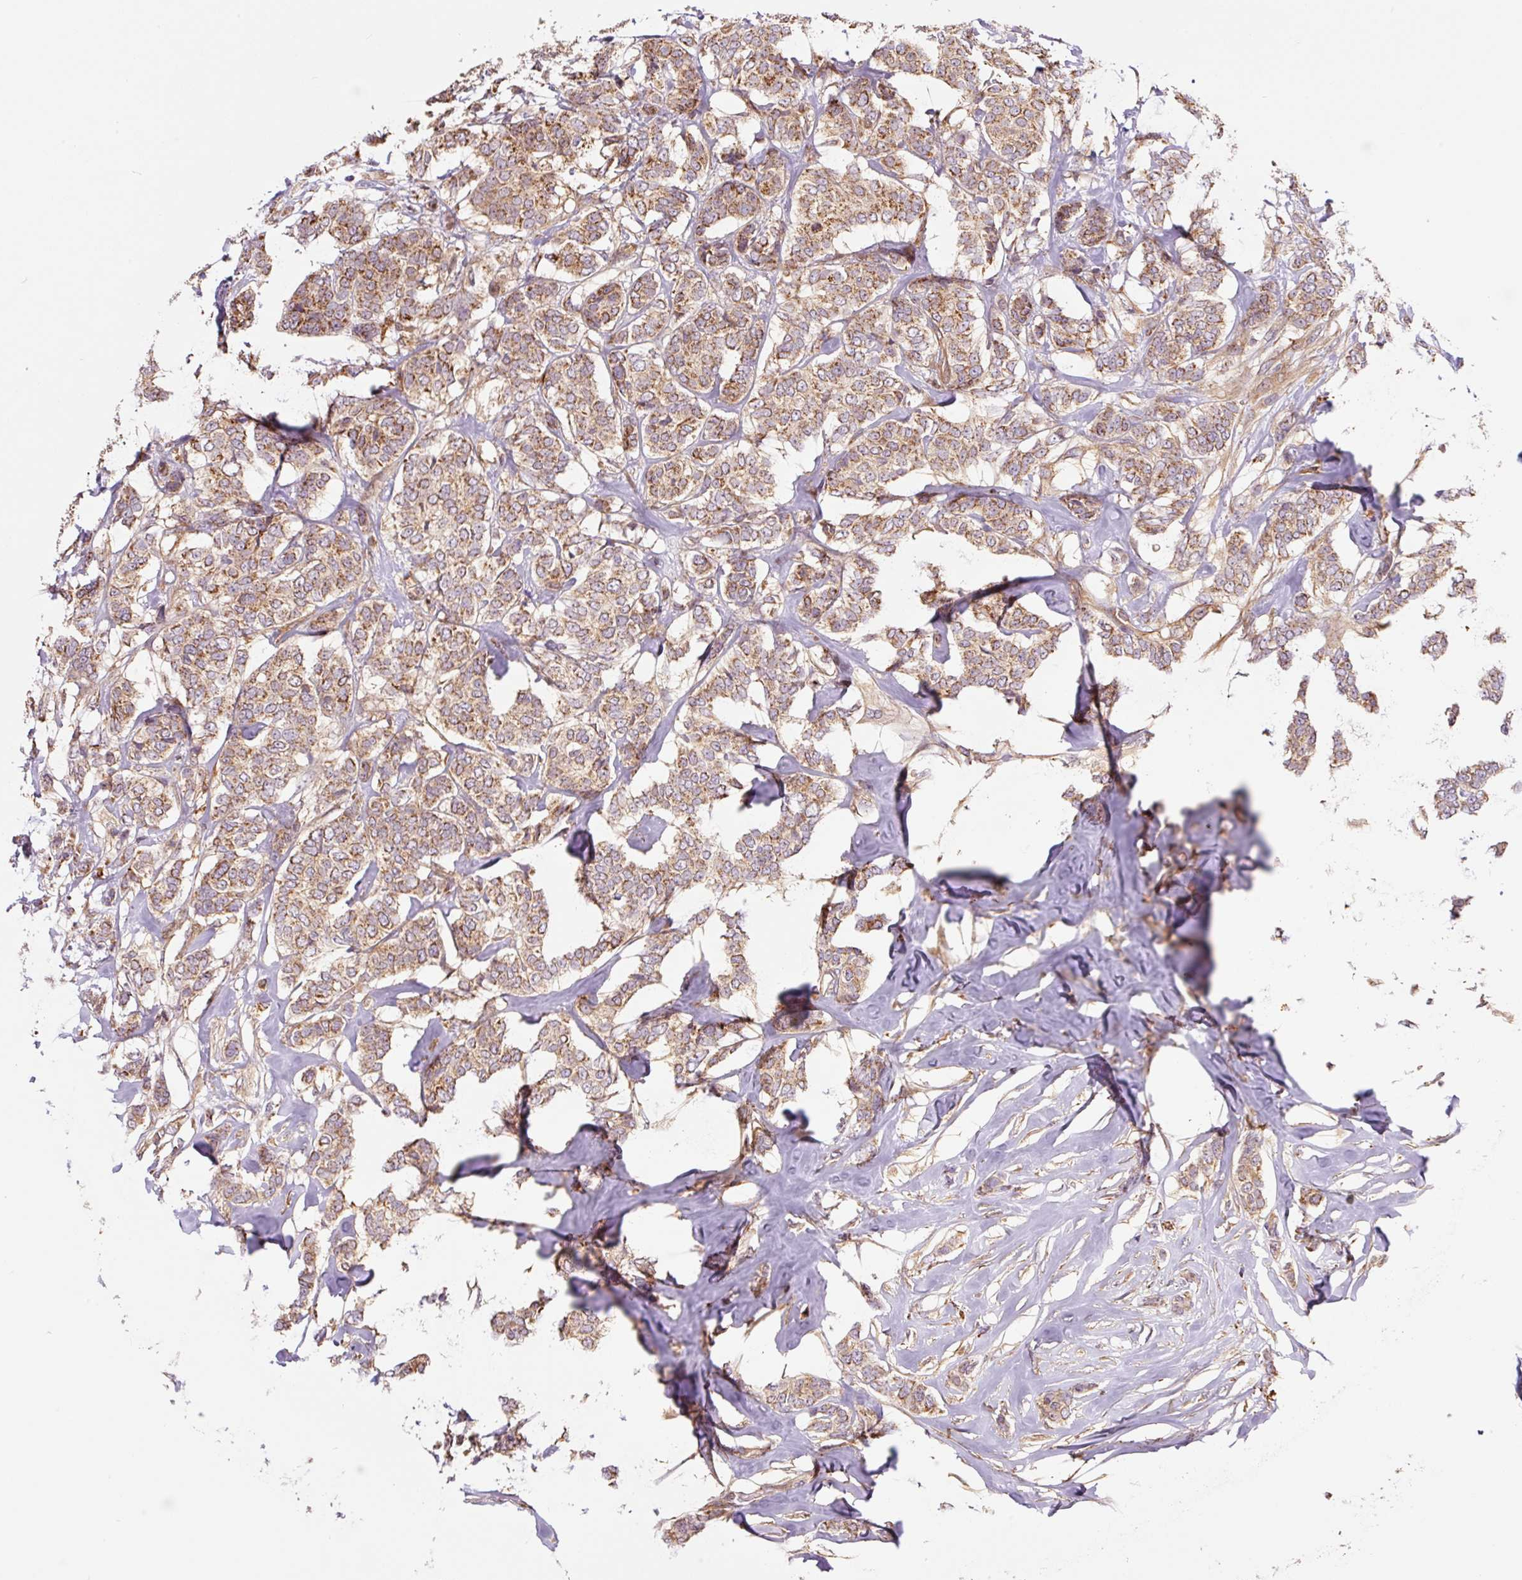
{"staining": {"intensity": "moderate", "quantity": ">75%", "location": "cytoplasmic/membranous"}, "tissue": "breast cancer", "cell_type": "Tumor cells", "image_type": "cancer", "snomed": [{"axis": "morphology", "description": "Duct carcinoma"}, {"axis": "topography", "description": "Breast"}], "caption": "A high-resolution micrograph shows IHC staining of breast cancer (invasive ductal carcinoma), which demonstrates moderate cytoplasmic/membranous expression in approximately >75% of tumor cells.", "gene": "PCK2", "patient": {"sex": "female", "age": 72}}